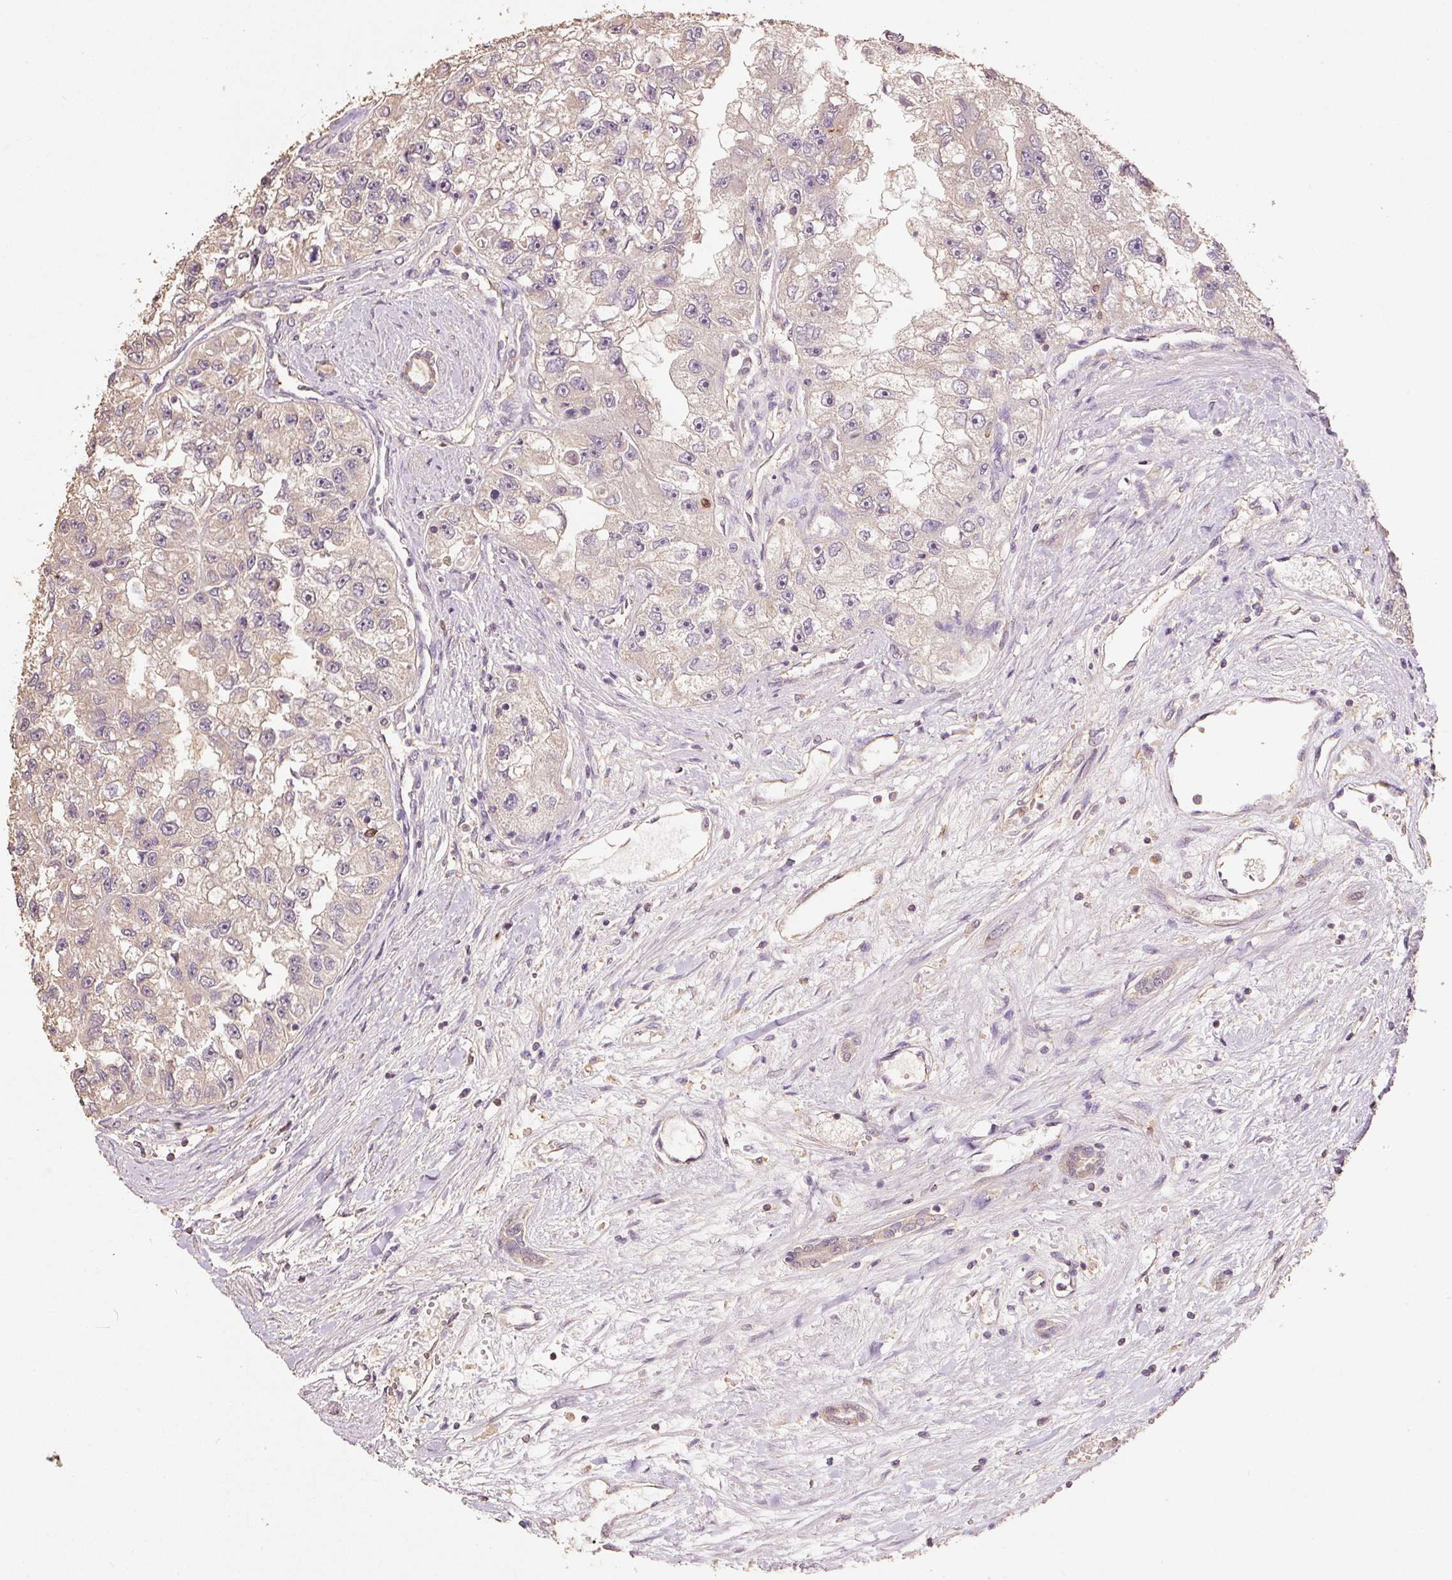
{"staining": {"intensity": "negative", "quantity": "none", "location": "none"}, "tissue": "renal cancer", "cell_type": "Tumor cells", "image_type": "cancer", "snomed": [{"axis": "morphology", "description": "Adenocarcinoma, NOS"}, {"axis": "topography", "description": "Kidney"}], "caption": "A high-resolution micrograph shows IHC staining of adenocarcinoma (renal), which shows no significant staining in tumor cells.", "gene": "HERC2", "patient": {"sex": "male", "age": 63}}